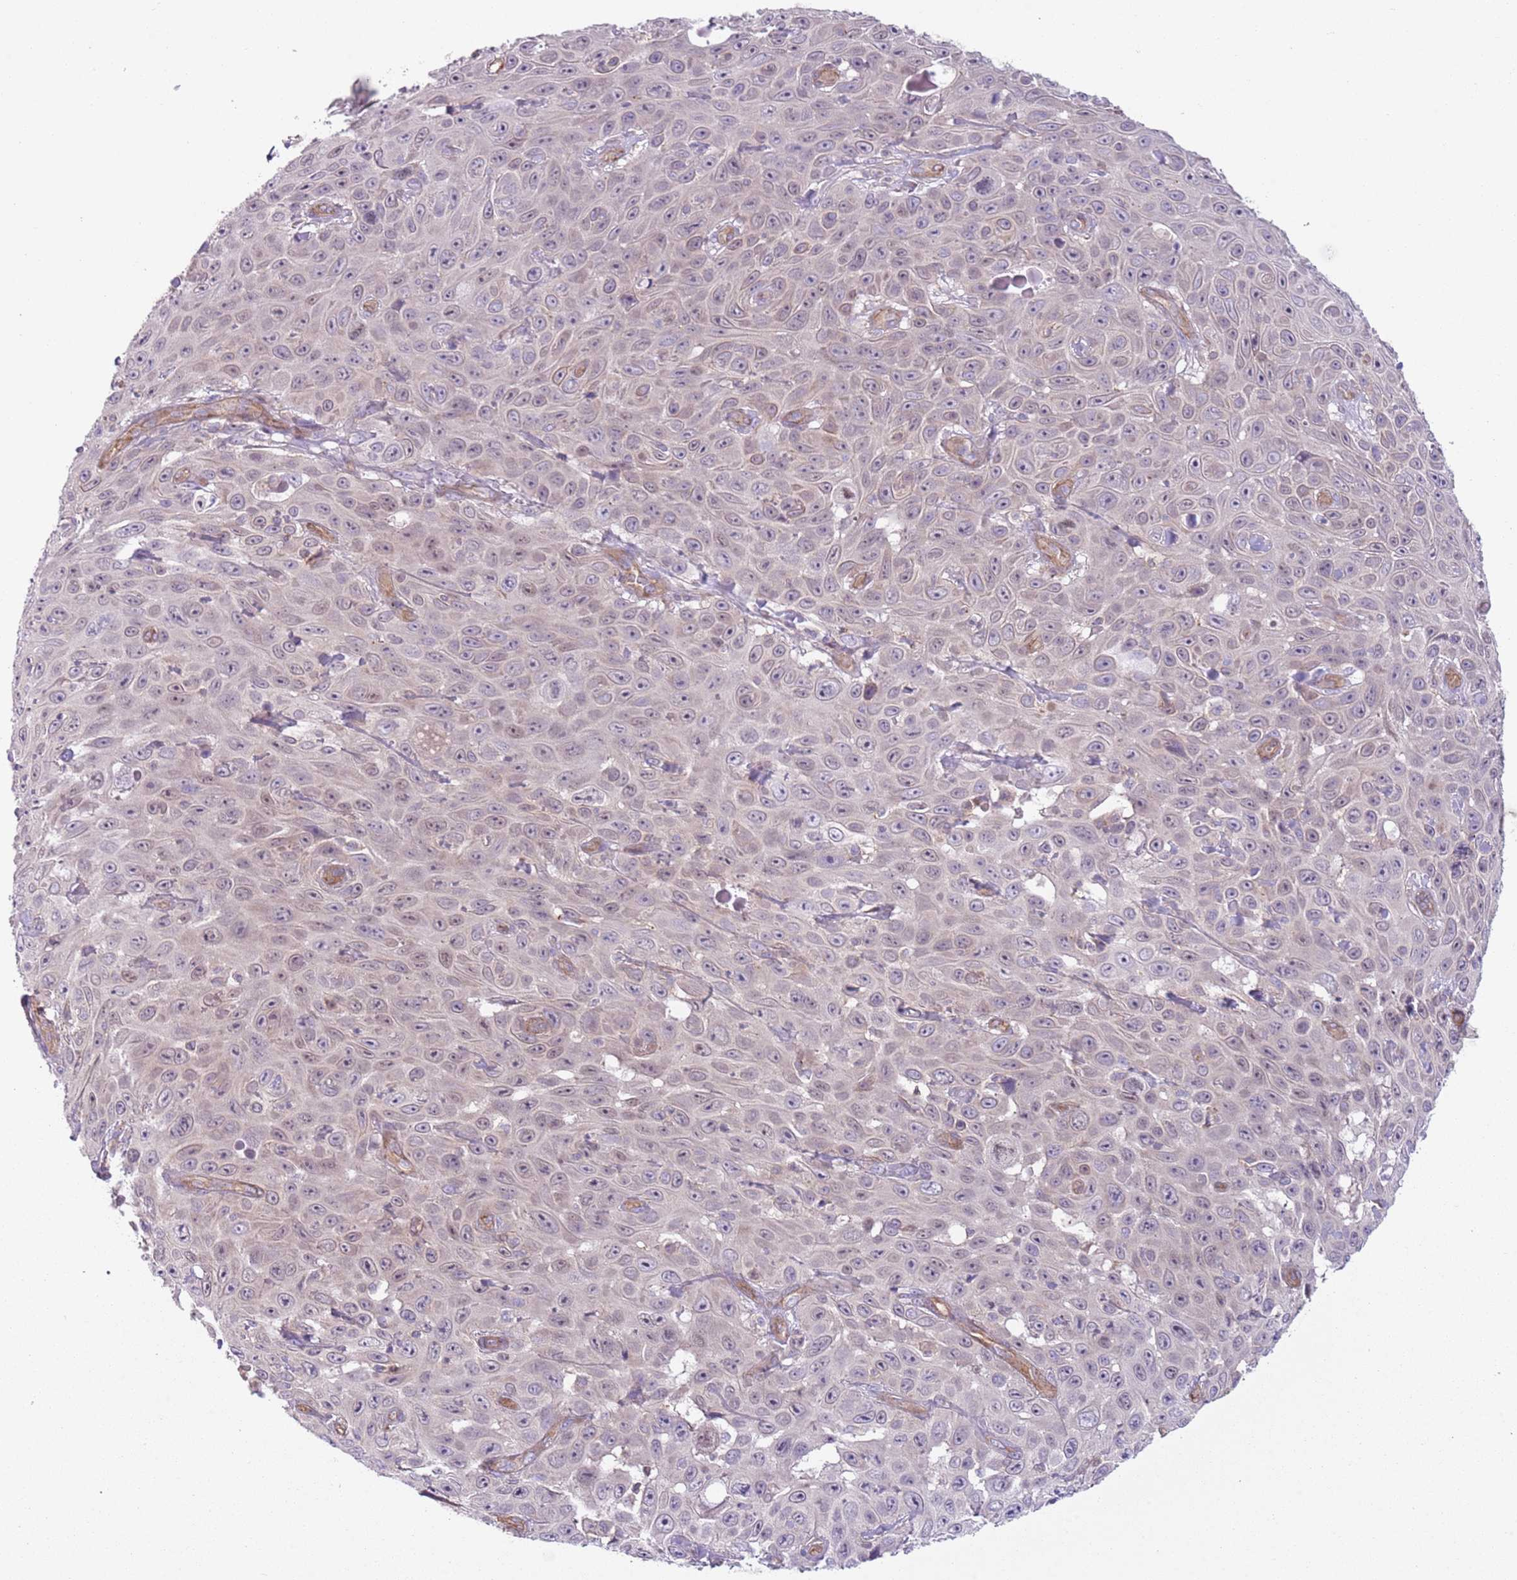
{"staining": {"intensity": "negative", "quantity": "none", "location": "none"}, "tissue": "skin cancer", "cell_type": "Tumor cells", "image_type": "cancer", "snomed": [{"axis": "morphology", "description": "Squamous cell carcinoma, NOS"}, {"axis": "topography", "description": "Skin"}], "caption": "Tumor cells show no significant expression in skin cancer (squamous cell carcinoma). The staining was performed using DAB (3,3'-diaminobenzidine) to visualize the protein expression in brown, while the nuclei were stained in blue with hematoxylin (Magnification: 20x).", "gene": "GNAI3", "patient": {"sex": "male", "age": 82}}